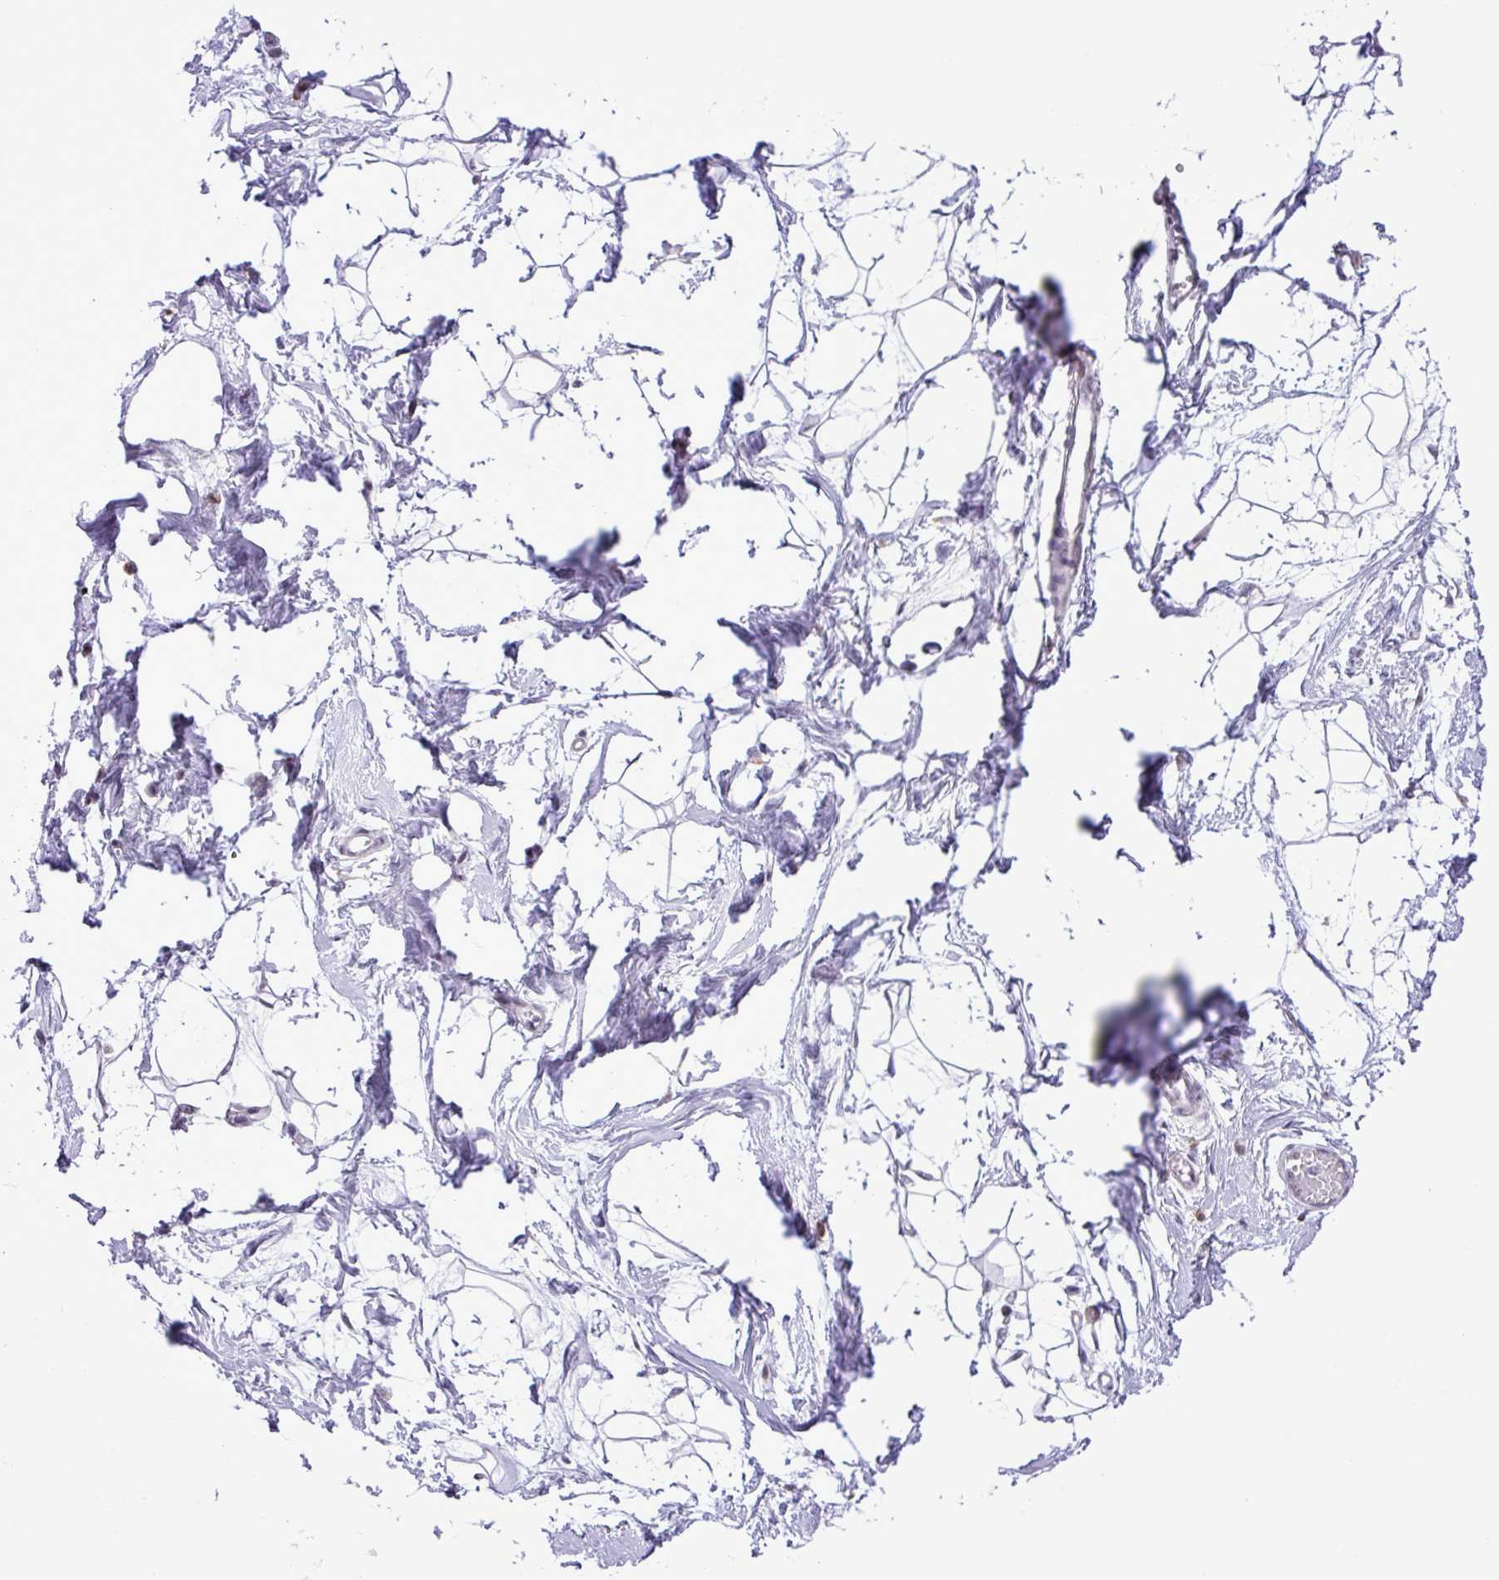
{"staining": {"intensity": "negative", "quantity": "none", "location": "none"}, "tissue": "breast", "cell_type": "Adipocytes", "image_type": "normal", "snomed": [{"axis": "morphology", "description": "Normal tissue, NOS"}, {"axis": "topography", "description": "Breast"}], "caption": "This is a micrograph of immunohistochemistry (IHC) staining of benign breast, which shows no positivity in adipocytes.", "gene": "ZNF354A", "patient": {"sex": "female", "age": 45}}